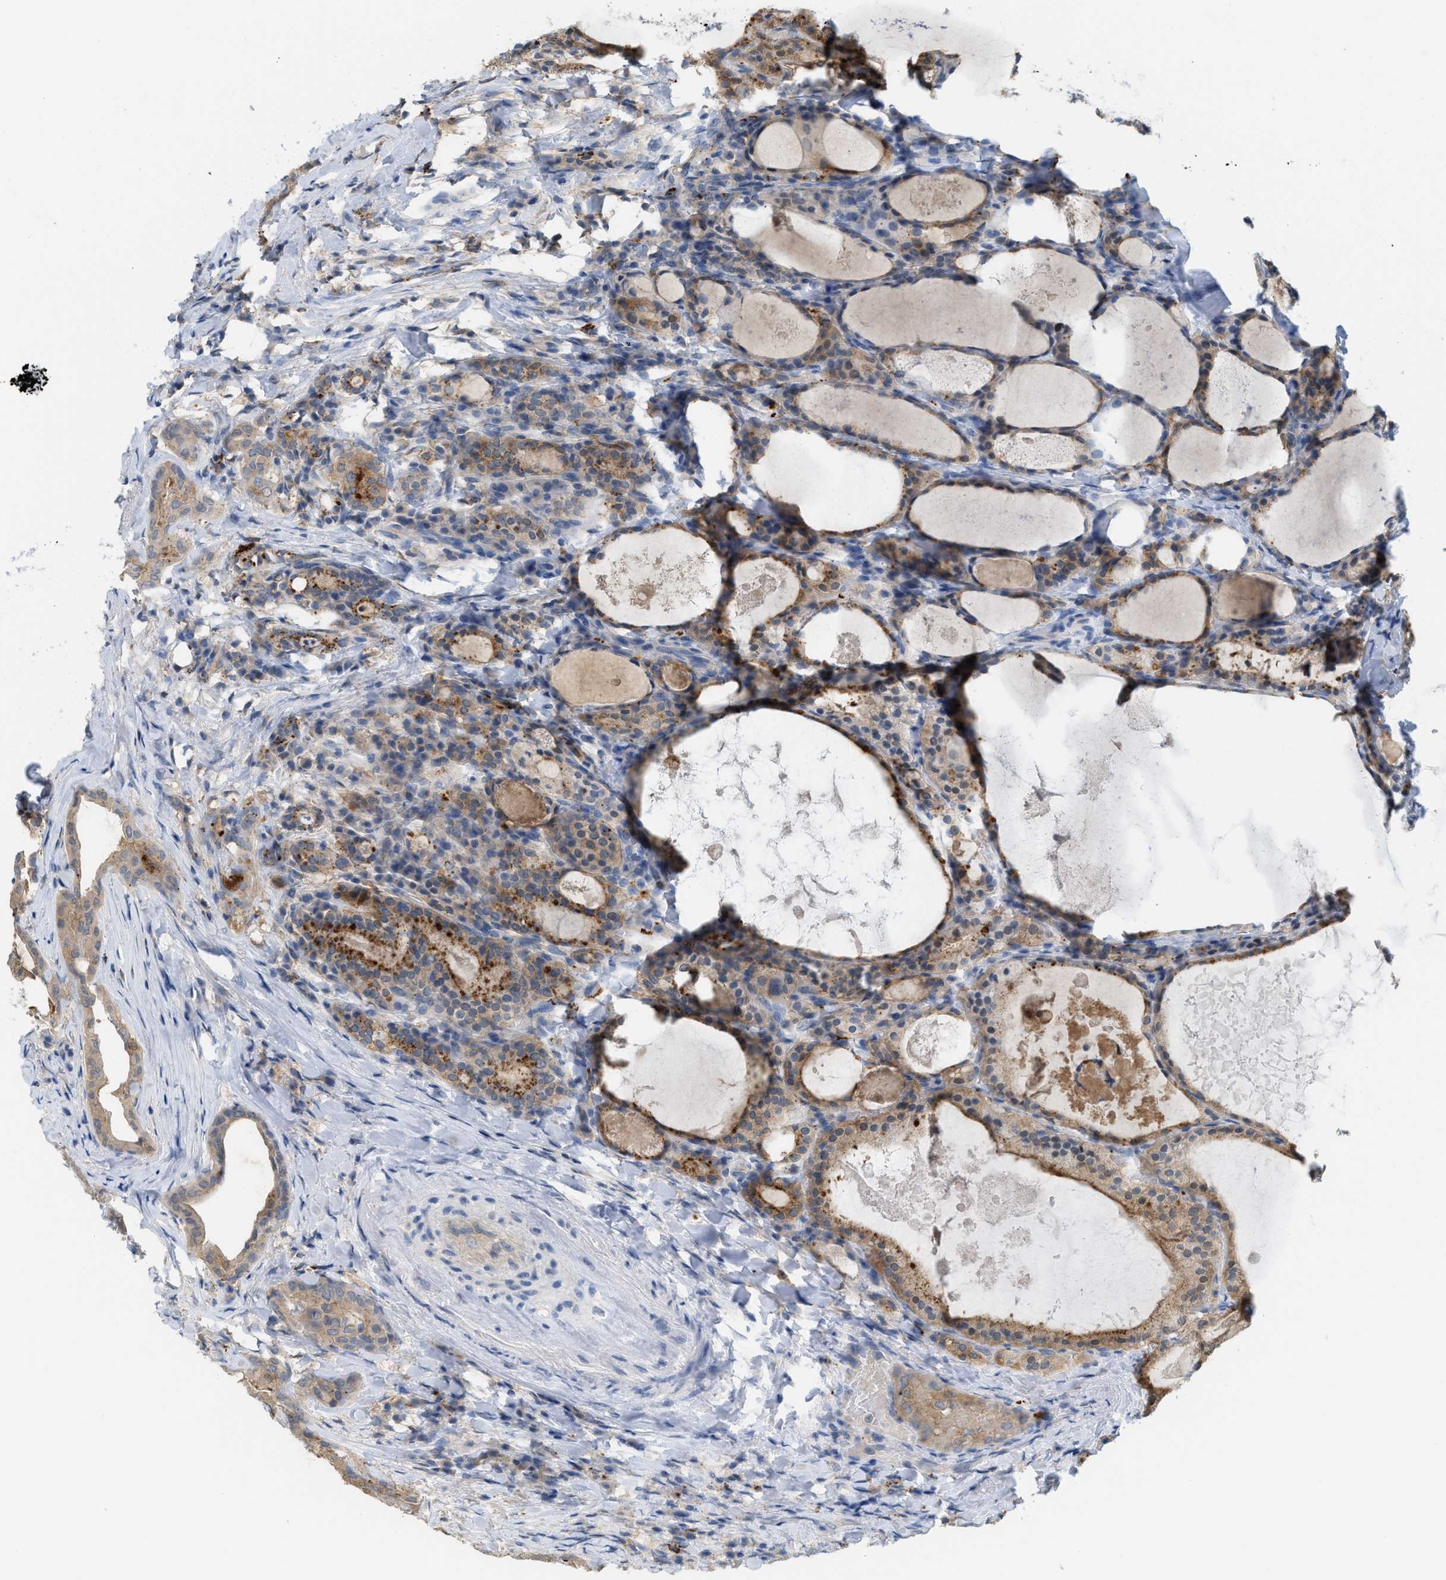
{"staining": {"intensity": "moderate", "quantity": ">75%", "location": "cytoplasmic/membranous"}, "tissue": "thyroid cancer", "cell_type": "Tumor cells", "image_type": "cancer", "snomed": [{"axis": "morphology", "description": "Papillary adenocarcinoma, NOS"}, {"axis": "topography", "description": "Thyroid gland"}], "caption": "Protein analysis of thyroid cancer tissue displays moderate cytoplasmic/membranous positivity in approximately >75% of tumor cells. (Stains: DAB in brown, nuclei in blue, Microscopy: brightfield microscopy at high magnification).", "gene": "CSTB", "patient": {"sex": "female", "age": 42}}